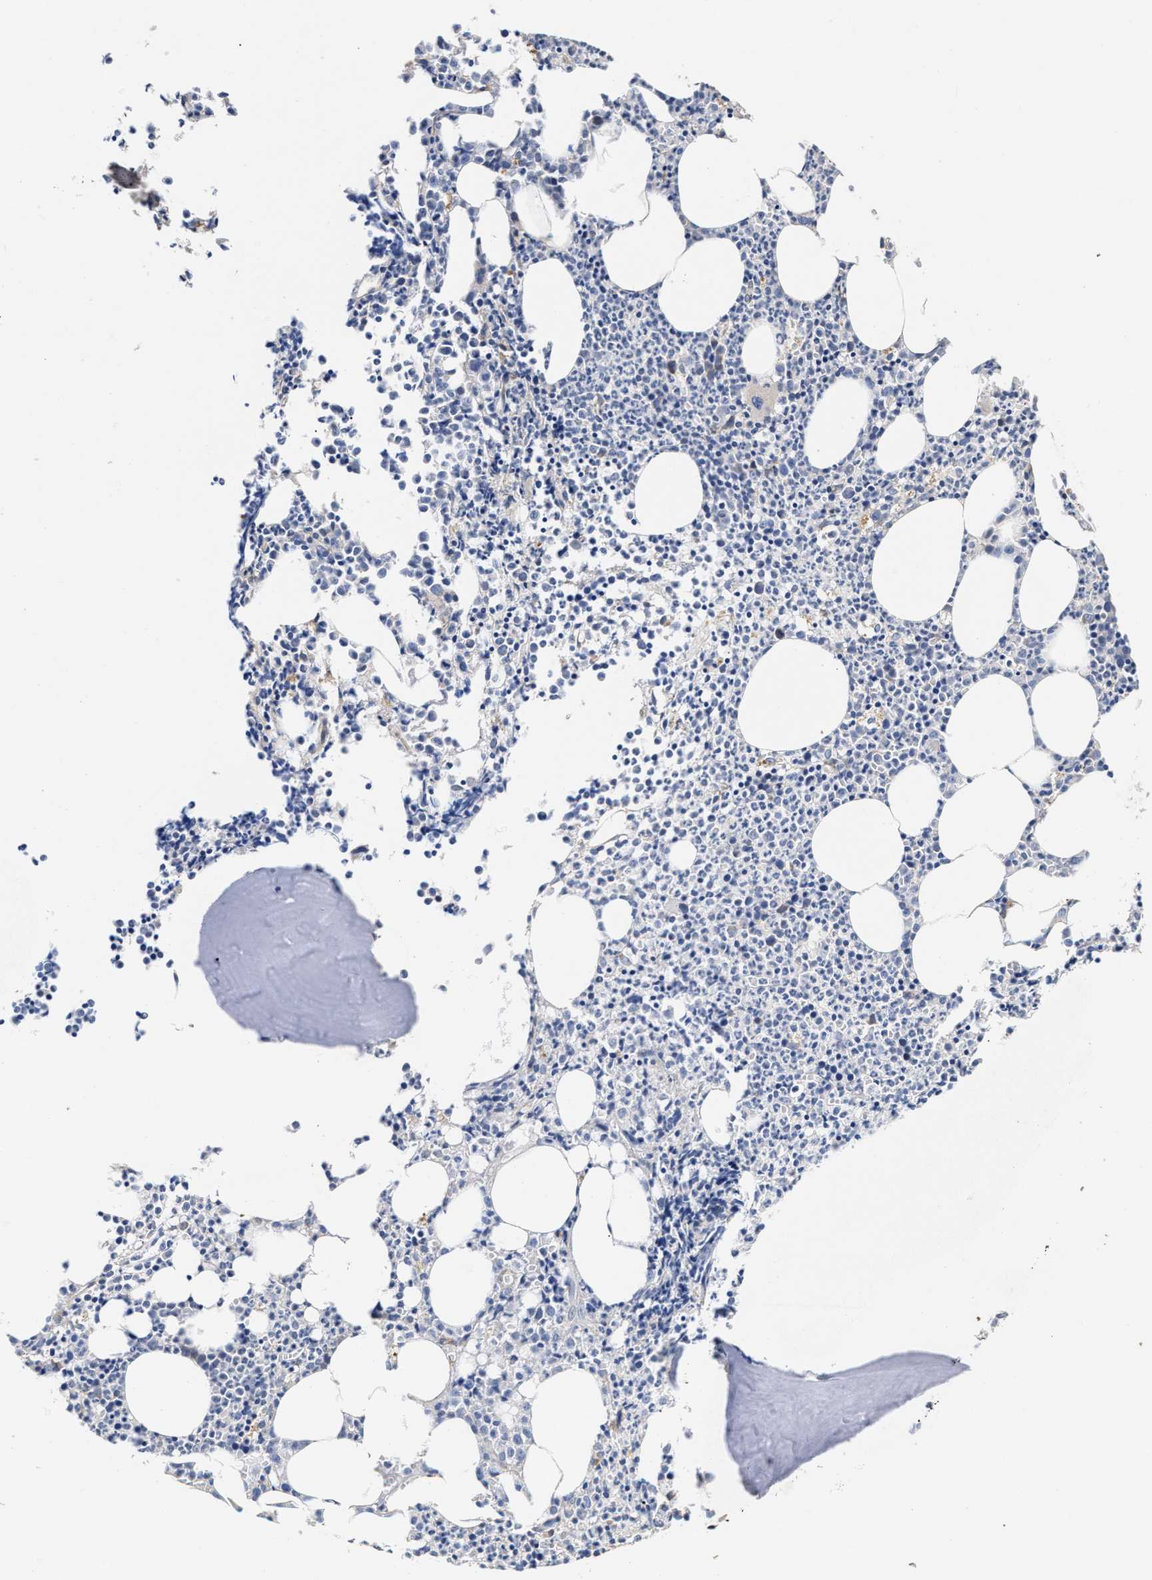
{"staining": {"intensity": "weak", "quantity": "<25%", "location": "cytoplasmic/membranous"}, "tissue": "bone marrow", "cell_type": "Hematopoietic cells", "image_type": "normal", "snomed": [{"axis": "morphology", "description": "Normal tissue, NOS"}, {"axis": "morphology", "description": "Inflammation, NOS"}, {"axis": "topography", "description": "Bone marrow"}], "caption": "Immunohistochemistry (IHC) micrograph of normal bone marrow stained for a protein (brown), which exhibits no staining in hematopoietic cells. (IHC, brightfield microscopy, high magnification).", "gene": "MALSU1", "patient": {"sex": "female", "age": 53}}